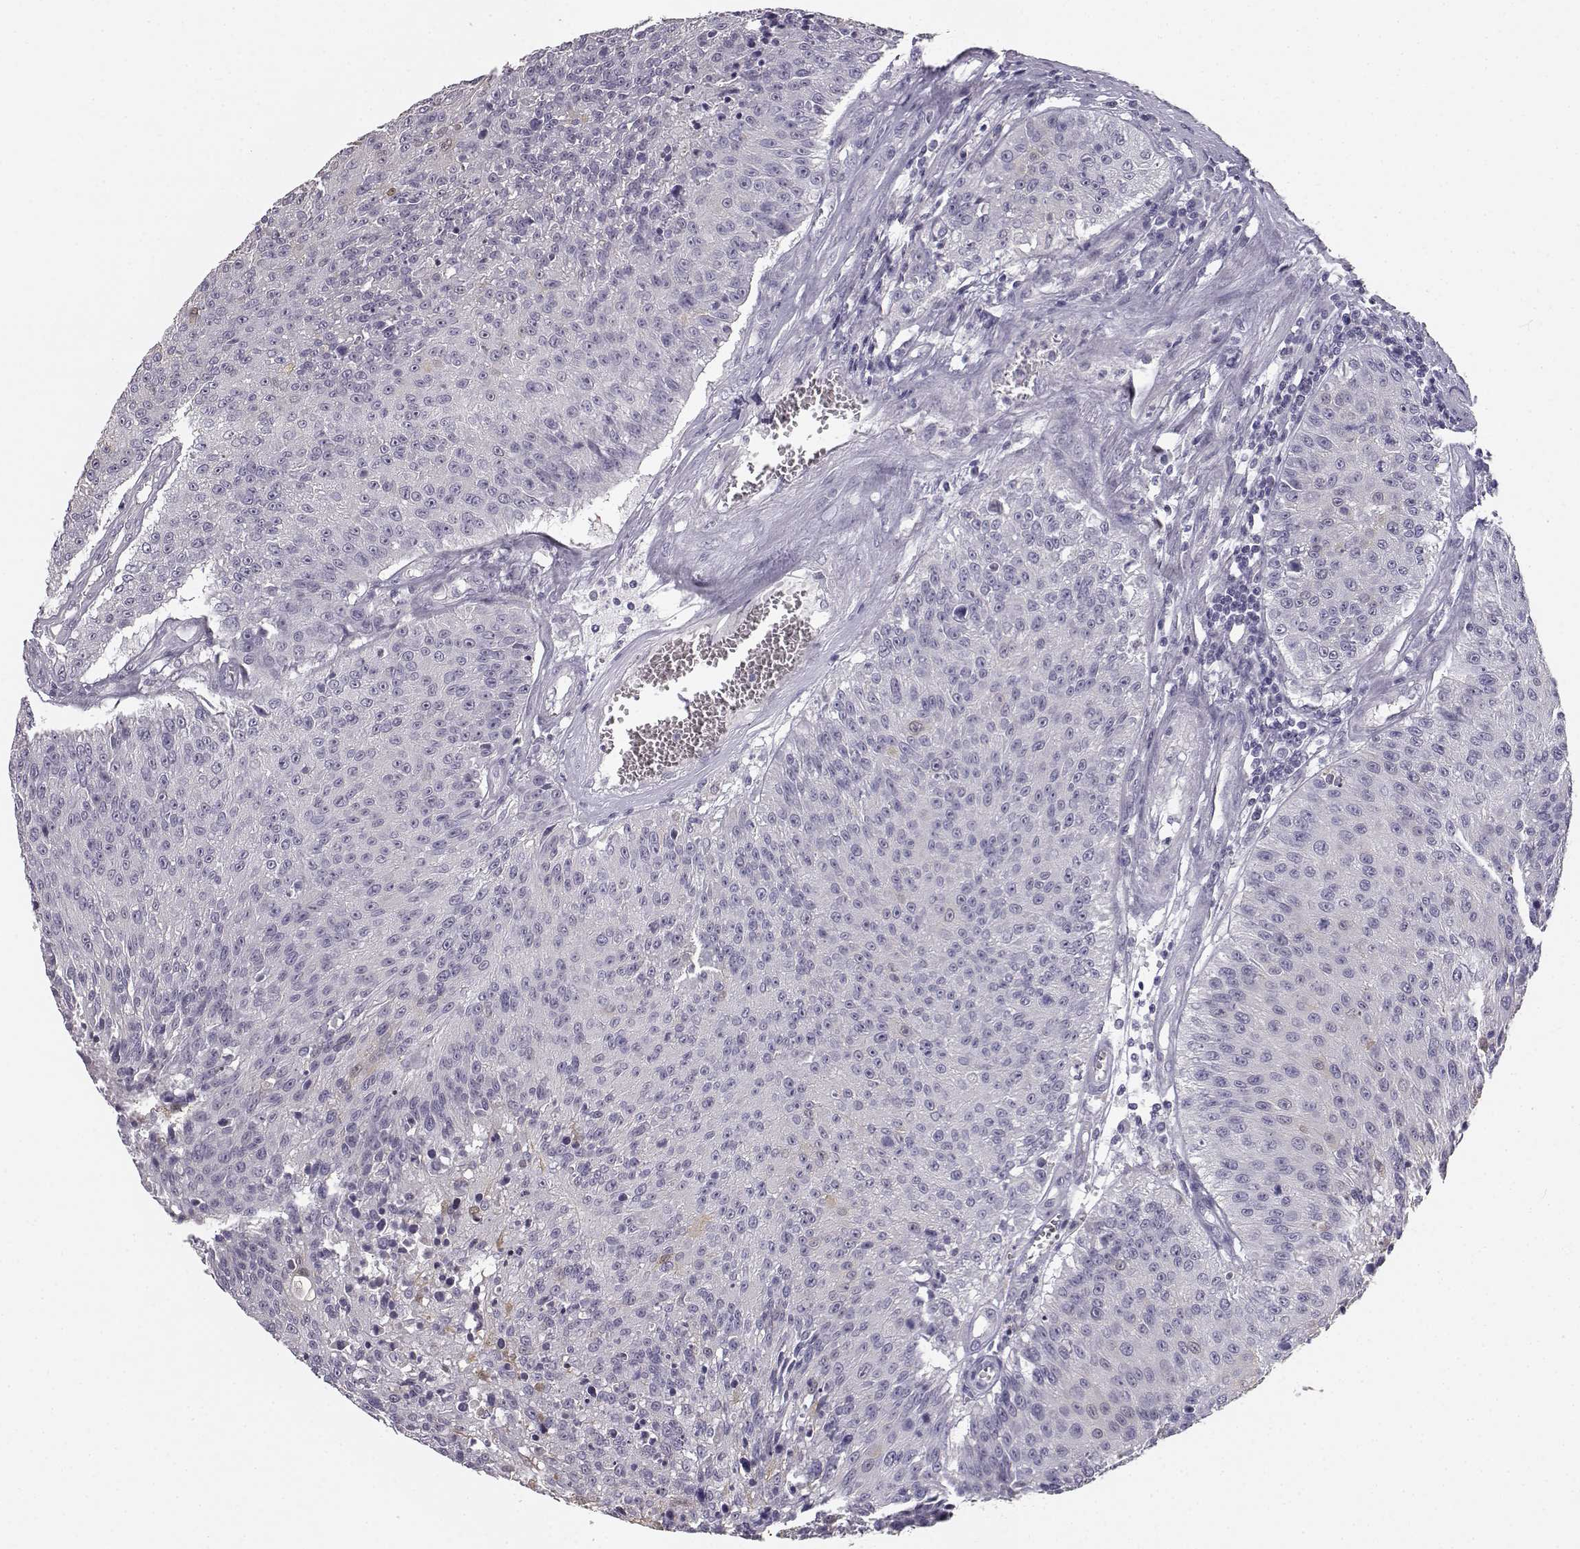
{"staining": {"intensity": "negative", "quantity": "none", "location": "none"}, "tissue": "urothelial cancer", "cell_type": "Tumor cells", "image_type": "cancer", "snomed": [{"axis": "morphology", "description": "Urothelial carcinoma, NOS"}, {"axis": "topography", "description": "Urinary bladder"}], "caption": "Human urothelial cancer stained for a protein using immunohistochemistry exhibits no staining in tumor cells.", "gene": "MYCBPAP", "patient": {"sex": "male", "age": 55}}